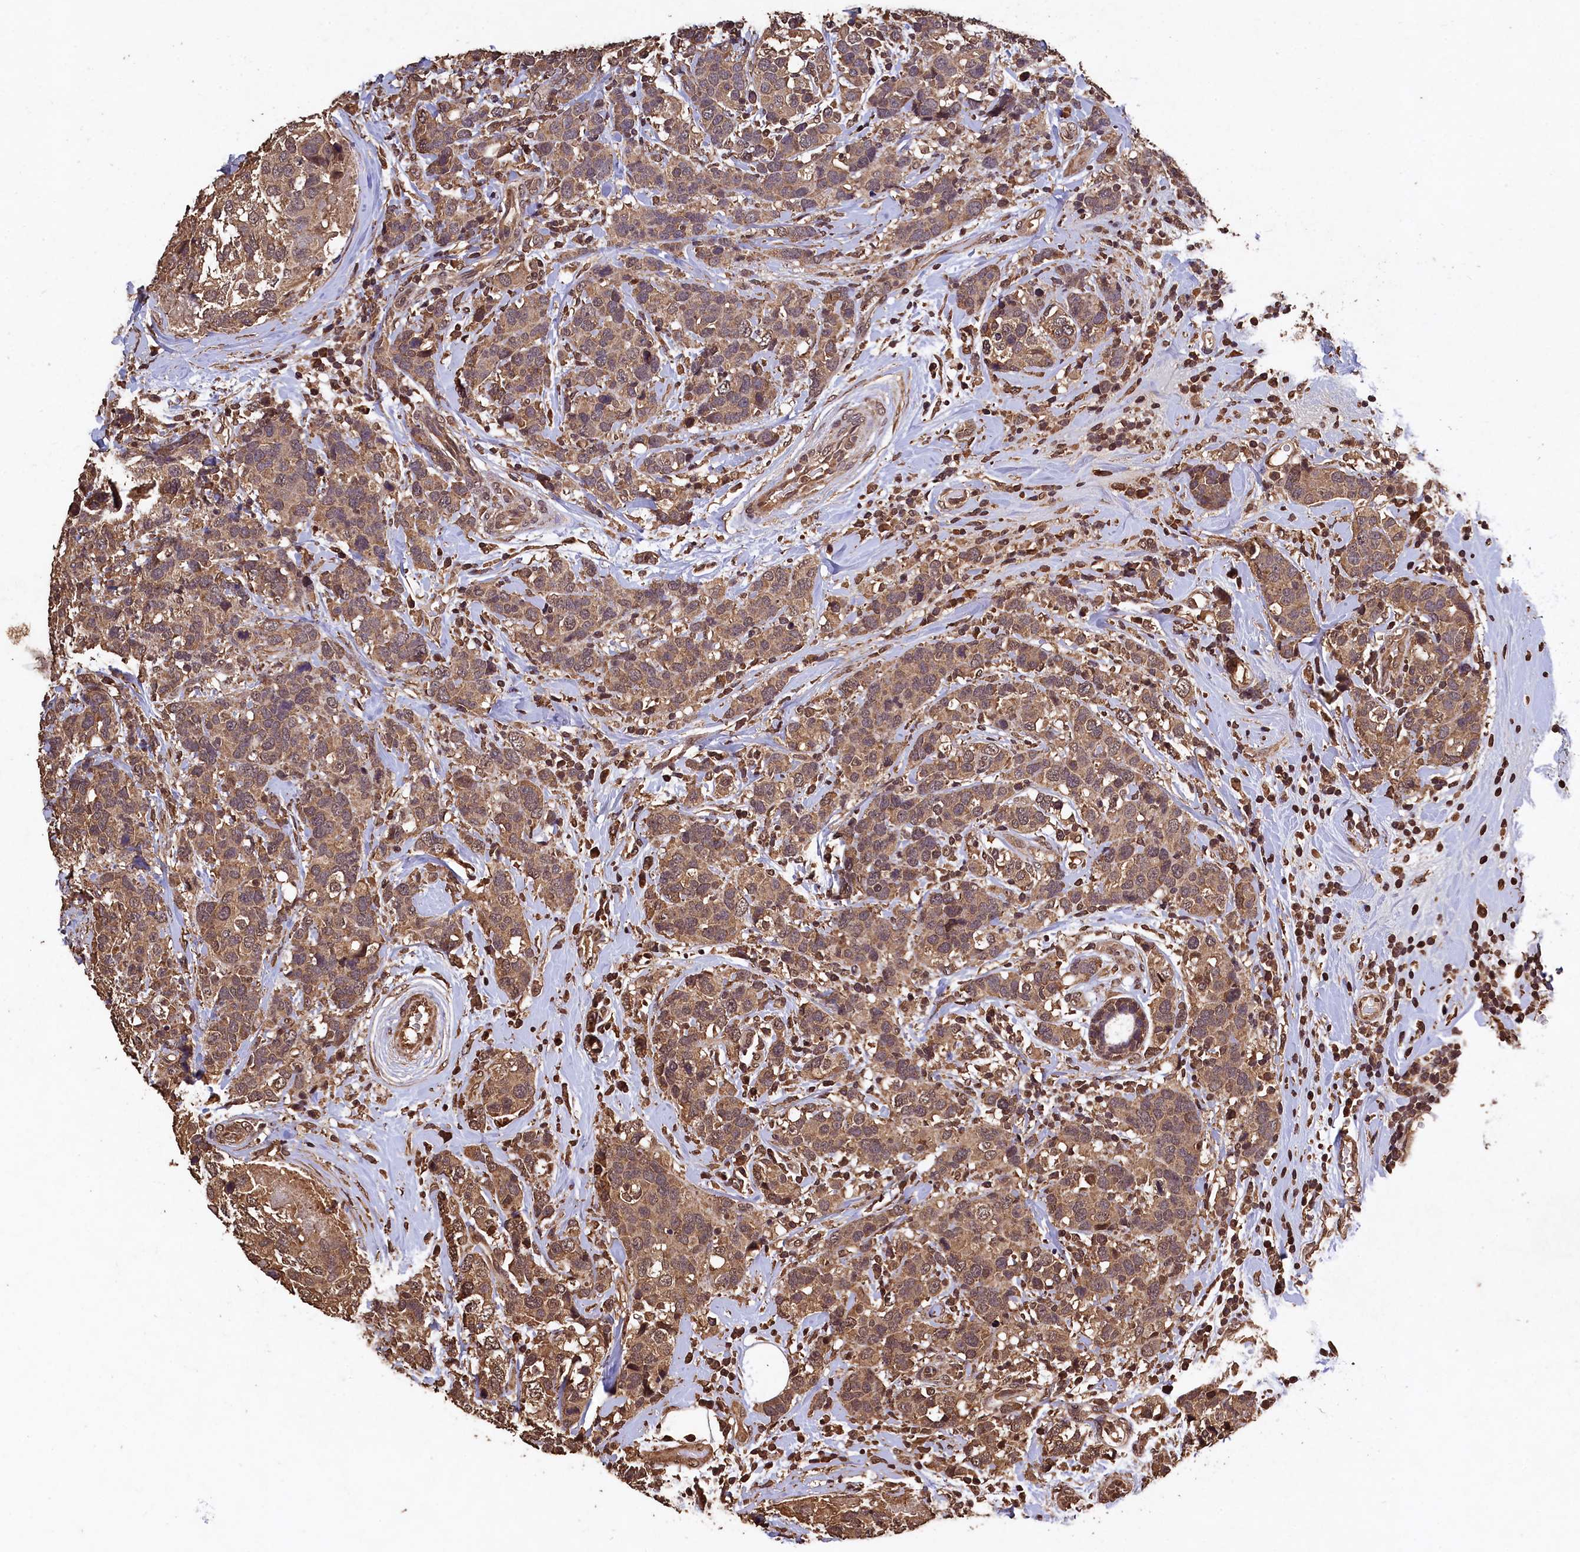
{"staining": {"intensity": "moderate", "quantity": ">75%", "location": "cytoplasmic/membranous,nuclear"}, "tissue": "breast cancer", "cell_type": "Tumor cells", "image_type": "cancer", "snomed": [{"axis": "morphology", "description": "Lobular carcinoma"}, {"axis": "topography", "description": "Breast"}], "caption": "IHC (DAB) staining of human breast cancer reveals moderate cytoplasmic/membranous and nuclear protein staining in about >75% of tumor cells.", "gene": "CEP57L1", "patient": {"sex": "female", "age": 59}}